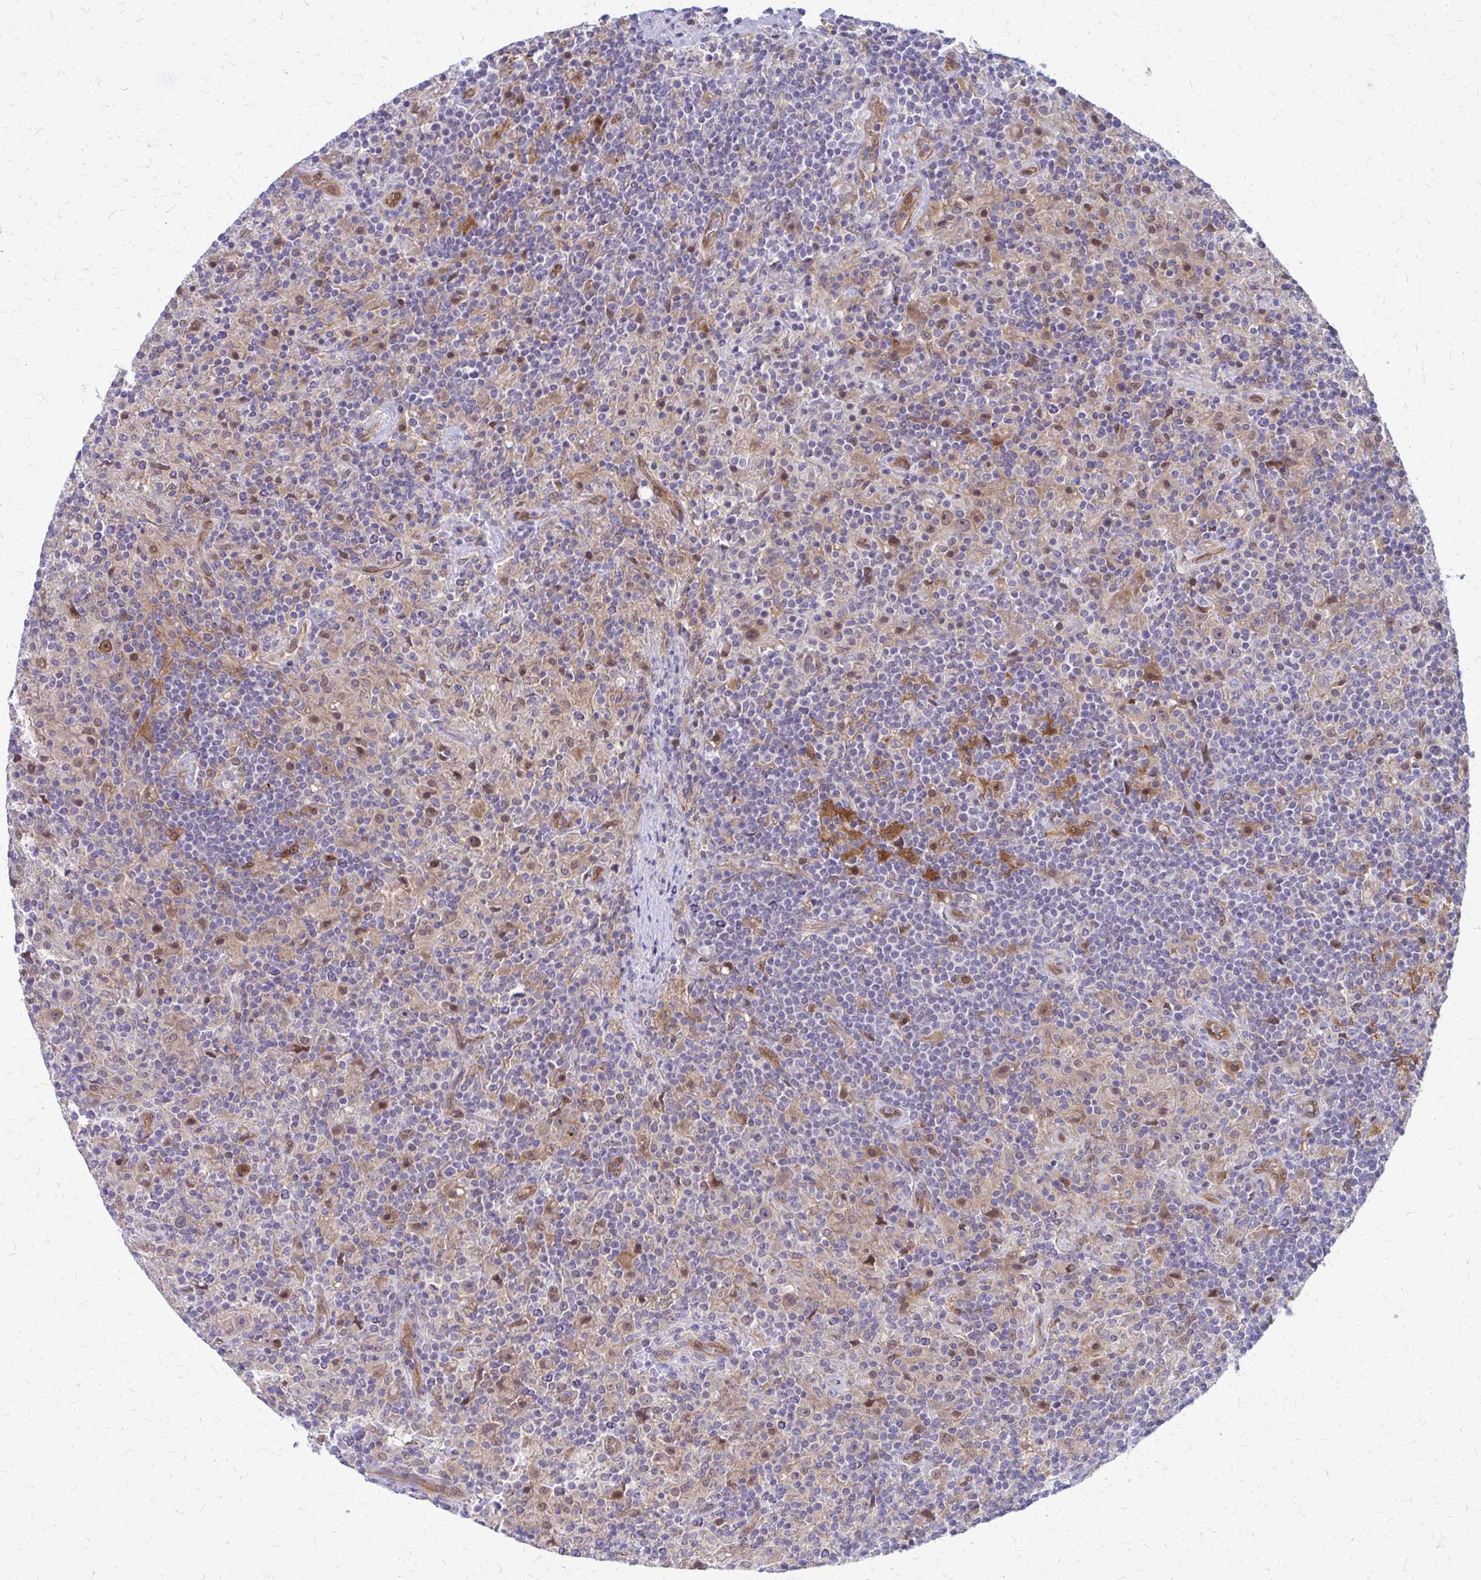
{"staining": {"intensity": "negative", "quantity": "none", "location": "none"}, "tissue": "lymphoma", "cell_type": "Tumor cells", "image_type": "cancer", "snomed": [{"axis": "morphology", "description": "Hodgkin's disease, NOS"}, {"axis": "topography", "description": "Lymph node"}], "caption": "Protein analysis of Hodgkin's disease demonstrates no significant staining in tumor cells.", "gene": "CLIC2", "patient": {"sex": "male", "age": 70}}